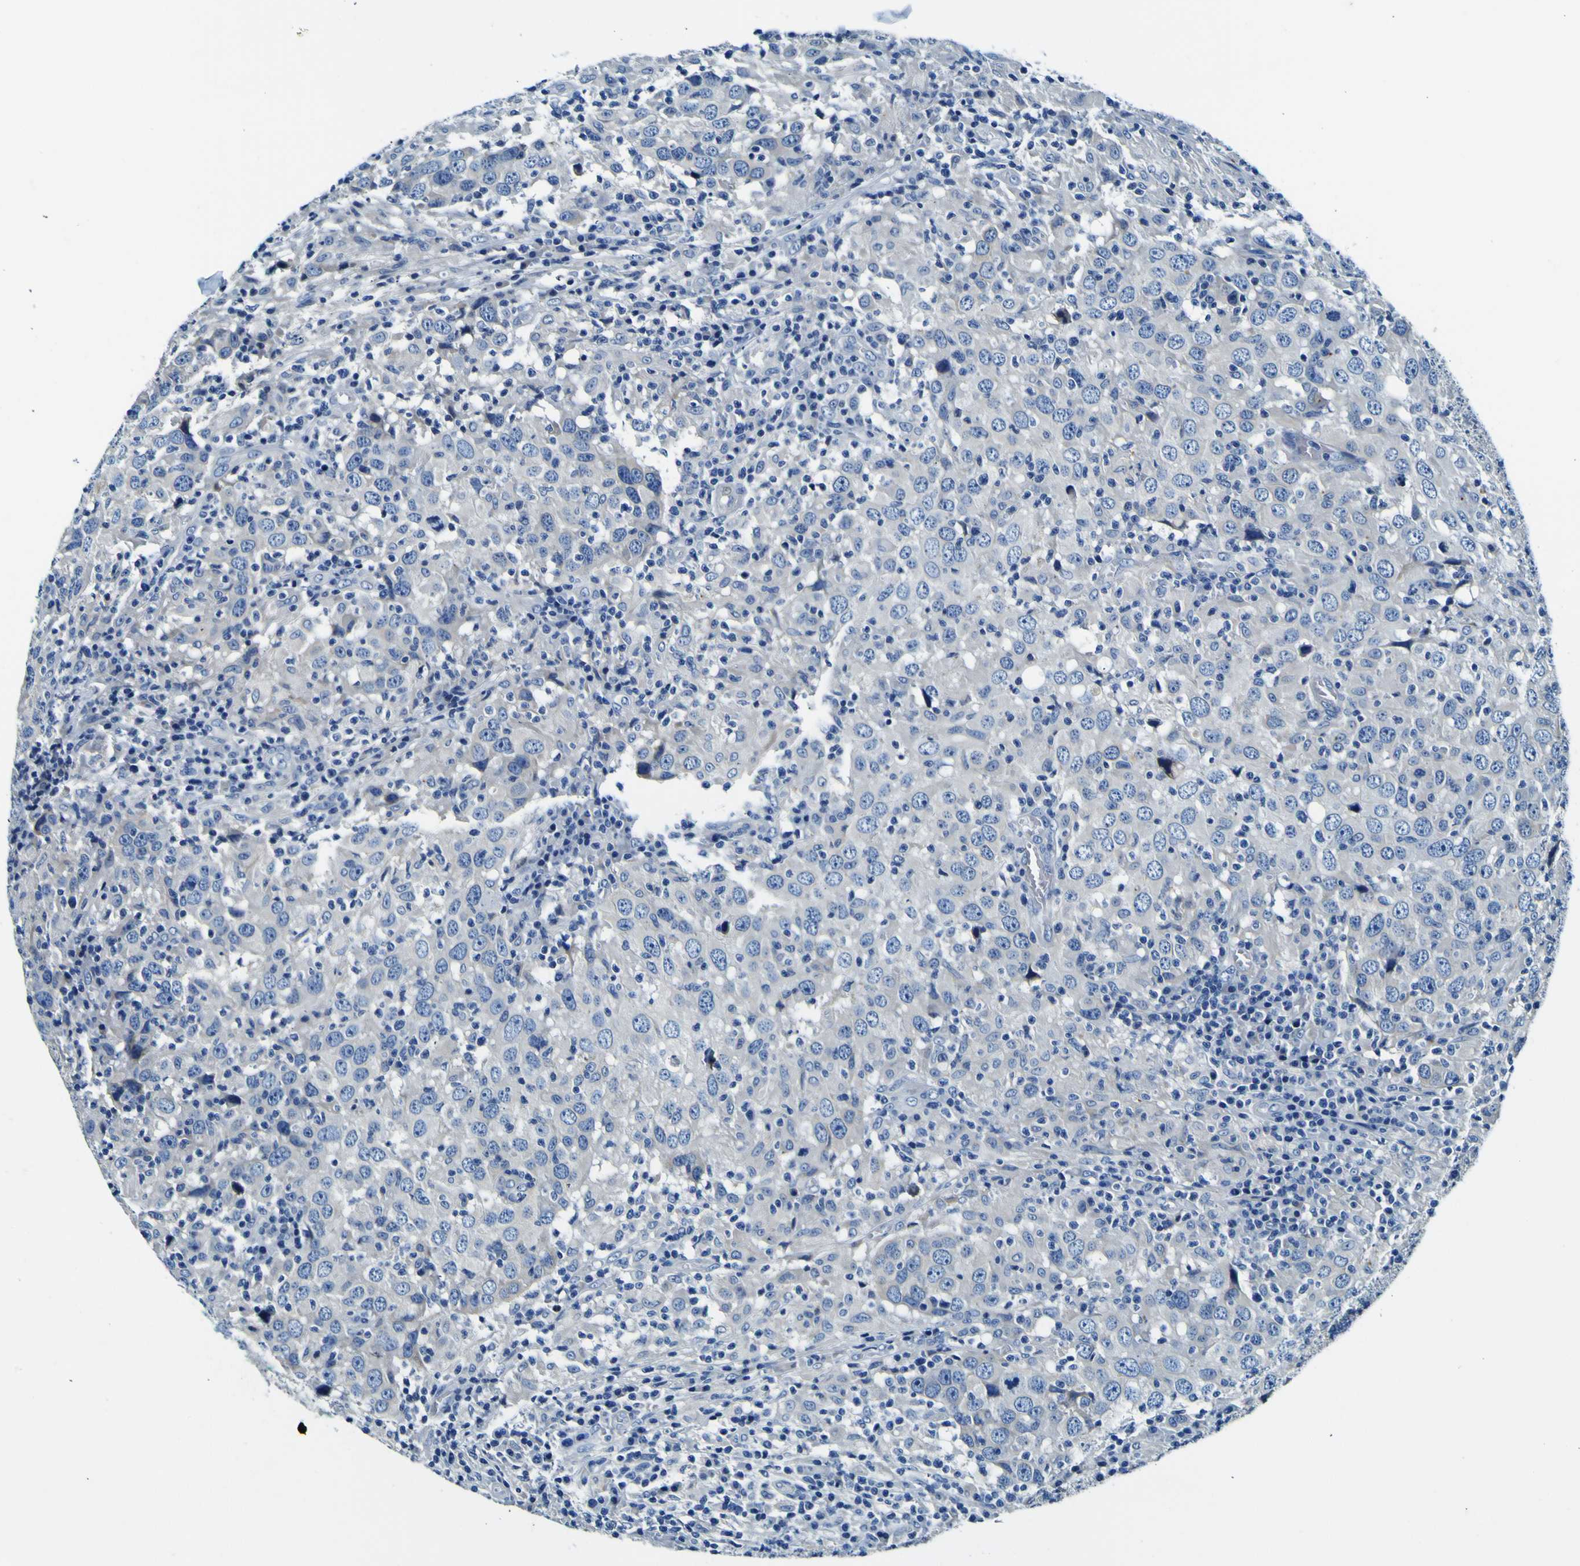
{"staining": {"intensity": "negative", "quantity": "none", "location": "none"}, "tissue": "head and neck cancer", "cell_type": "Tumor cells", "image_type": "cancer", "snomed": [{"axis": "morphology", "description": "Adenocarcinoma, NOS"}, {"axis": "topography", "description": "Salivary gland"}, {"axis": "topography", "description": "Head-Neck"}], "caption": "This is an IHC histopathology image of adenocarcinoma (head and neck). There is no staining in tumor cells.", "gene": "ADGRA2", "patient": {"sex": "female", "age": 65}}